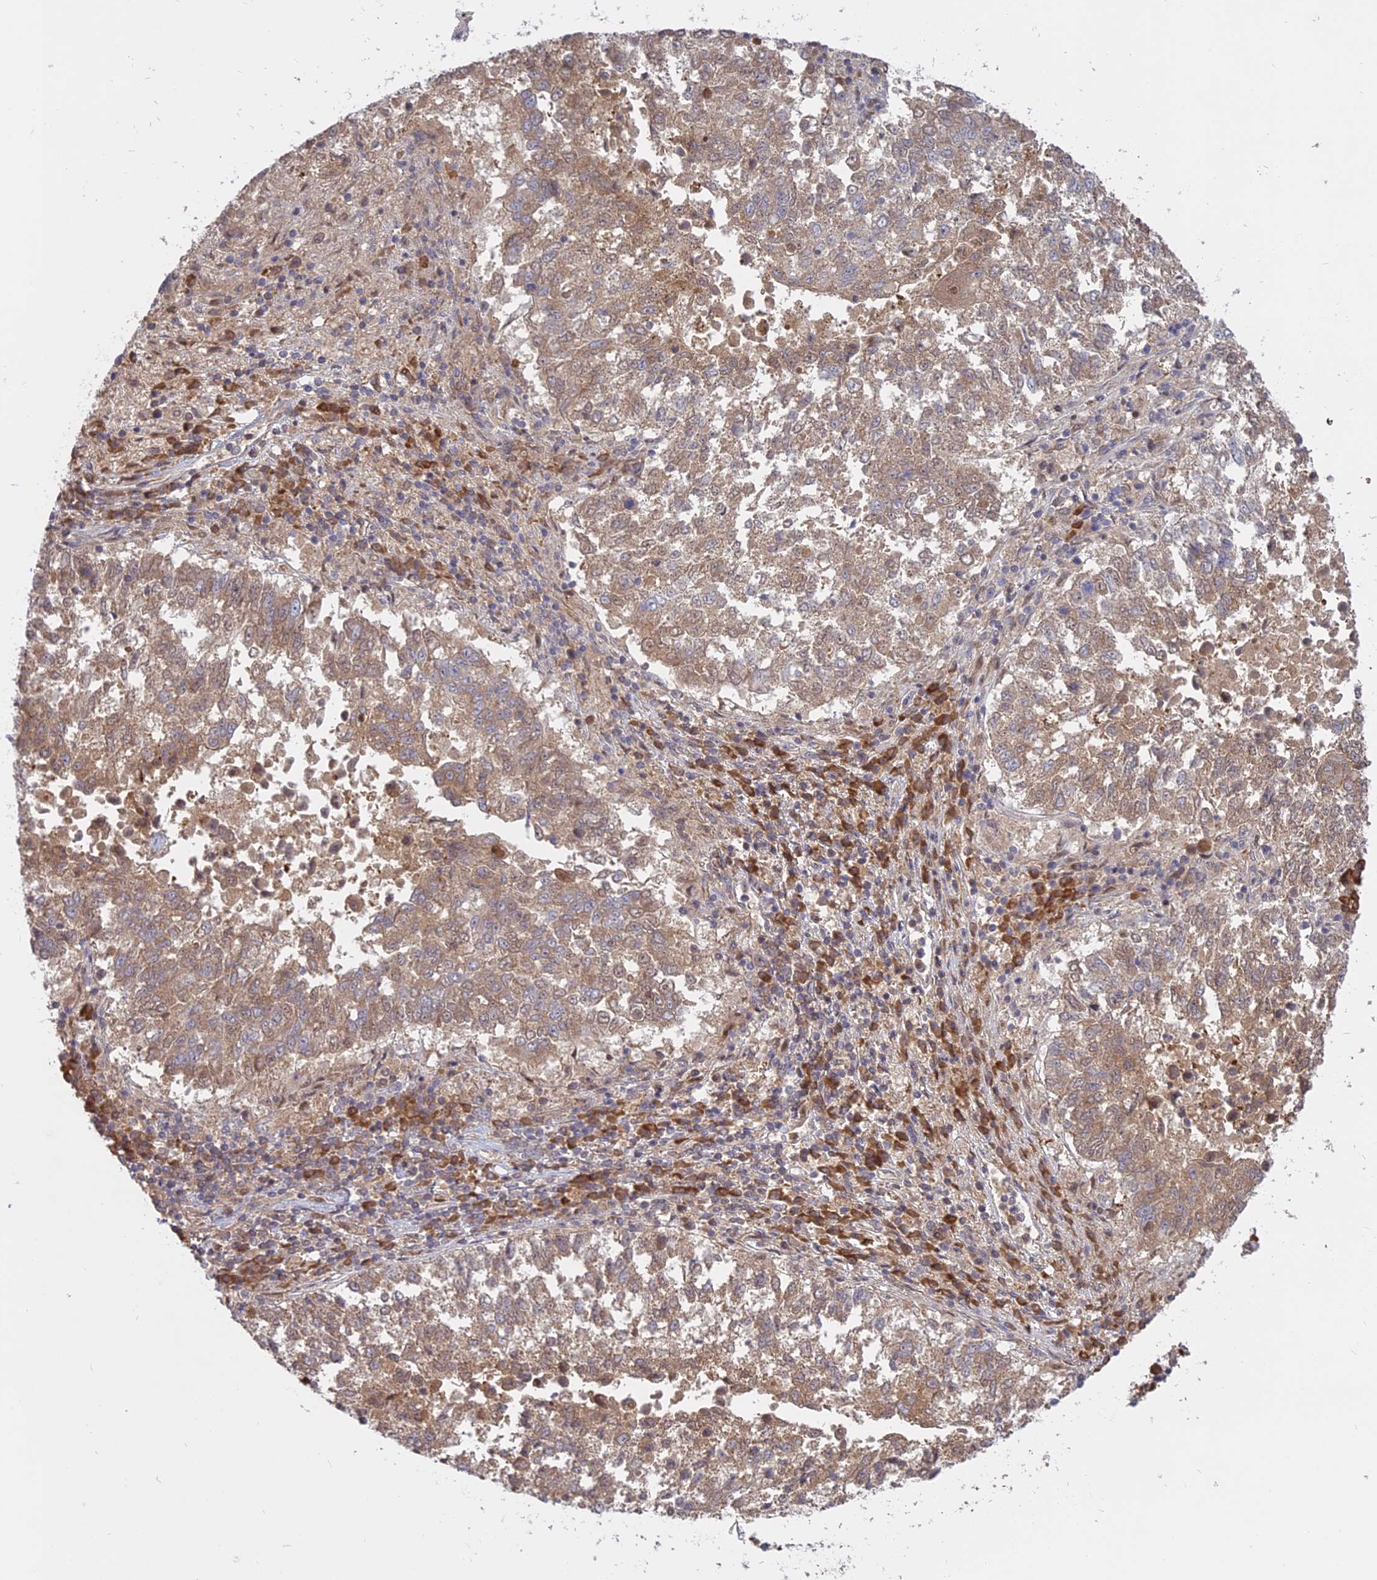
{"staining": {"intensity": "moderate", "quantity": ">75%", "location": "cytoplasmic/membranous"}, "tissue": "lung cancer", "cell_type": "Tumor cells", "image_type": "cancer", "snomed": [{"axis": "morphology", "description": "Squamous cell carcinoma, NOS"}, {"axis": "topography", "description": "Lung"}], "caption": "Immunohistochemical staining of squamous cell carcinoma (lung) reveals moderate cytoplasmic/membranous protein staining in about >75% of tumor cells.", "gene": "TMEM208", "patient": {"sex": "male", "age": 73}}